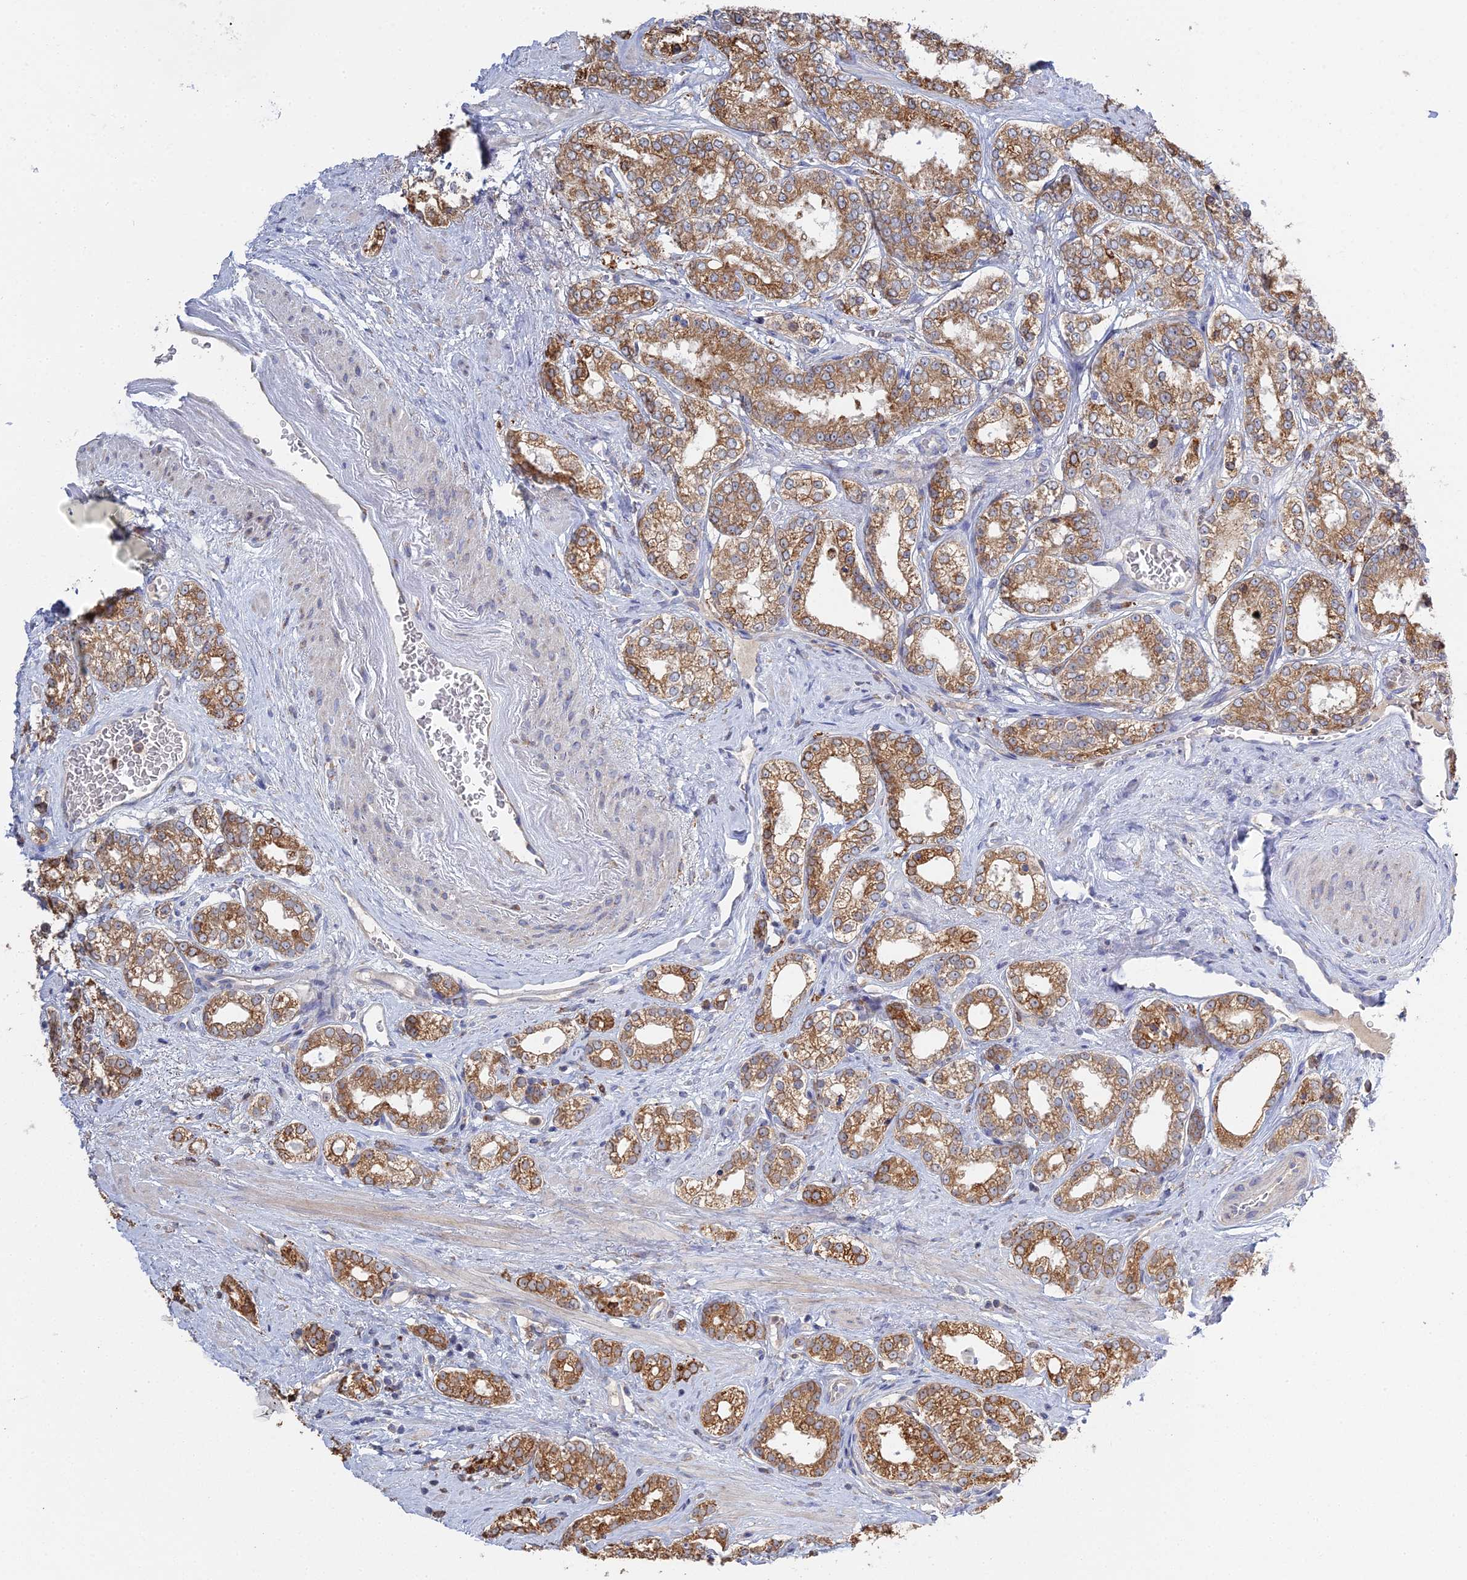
{"staining": {"intensity": "moderate", "quantity": ">75%", "location": "cytoplasmic/membranous"}, "tissue": "prostate cancer", "cell_type": "Tumor cells", "image_type": "cancer", "snomed": [{"axis": "morphology", "description": "Normal tissue, NOS"}, {"axis": "morphology", "description": "Adenocarcinoma, High grade"}, {"axis": "topography", "description": "Prostate"}], "caption": "This image exhibits high-grade adenocarcinoma (prostate) stained with immunohistochemistry (IHC) to label a protein in brown. The cytoplasmic/membranous of tumor cells show moderate positivity for the protein. Nuclei are counter-stained blue.", "gene": "TRAPPC6A", "patient": {"sex": "male", "age": 83}}